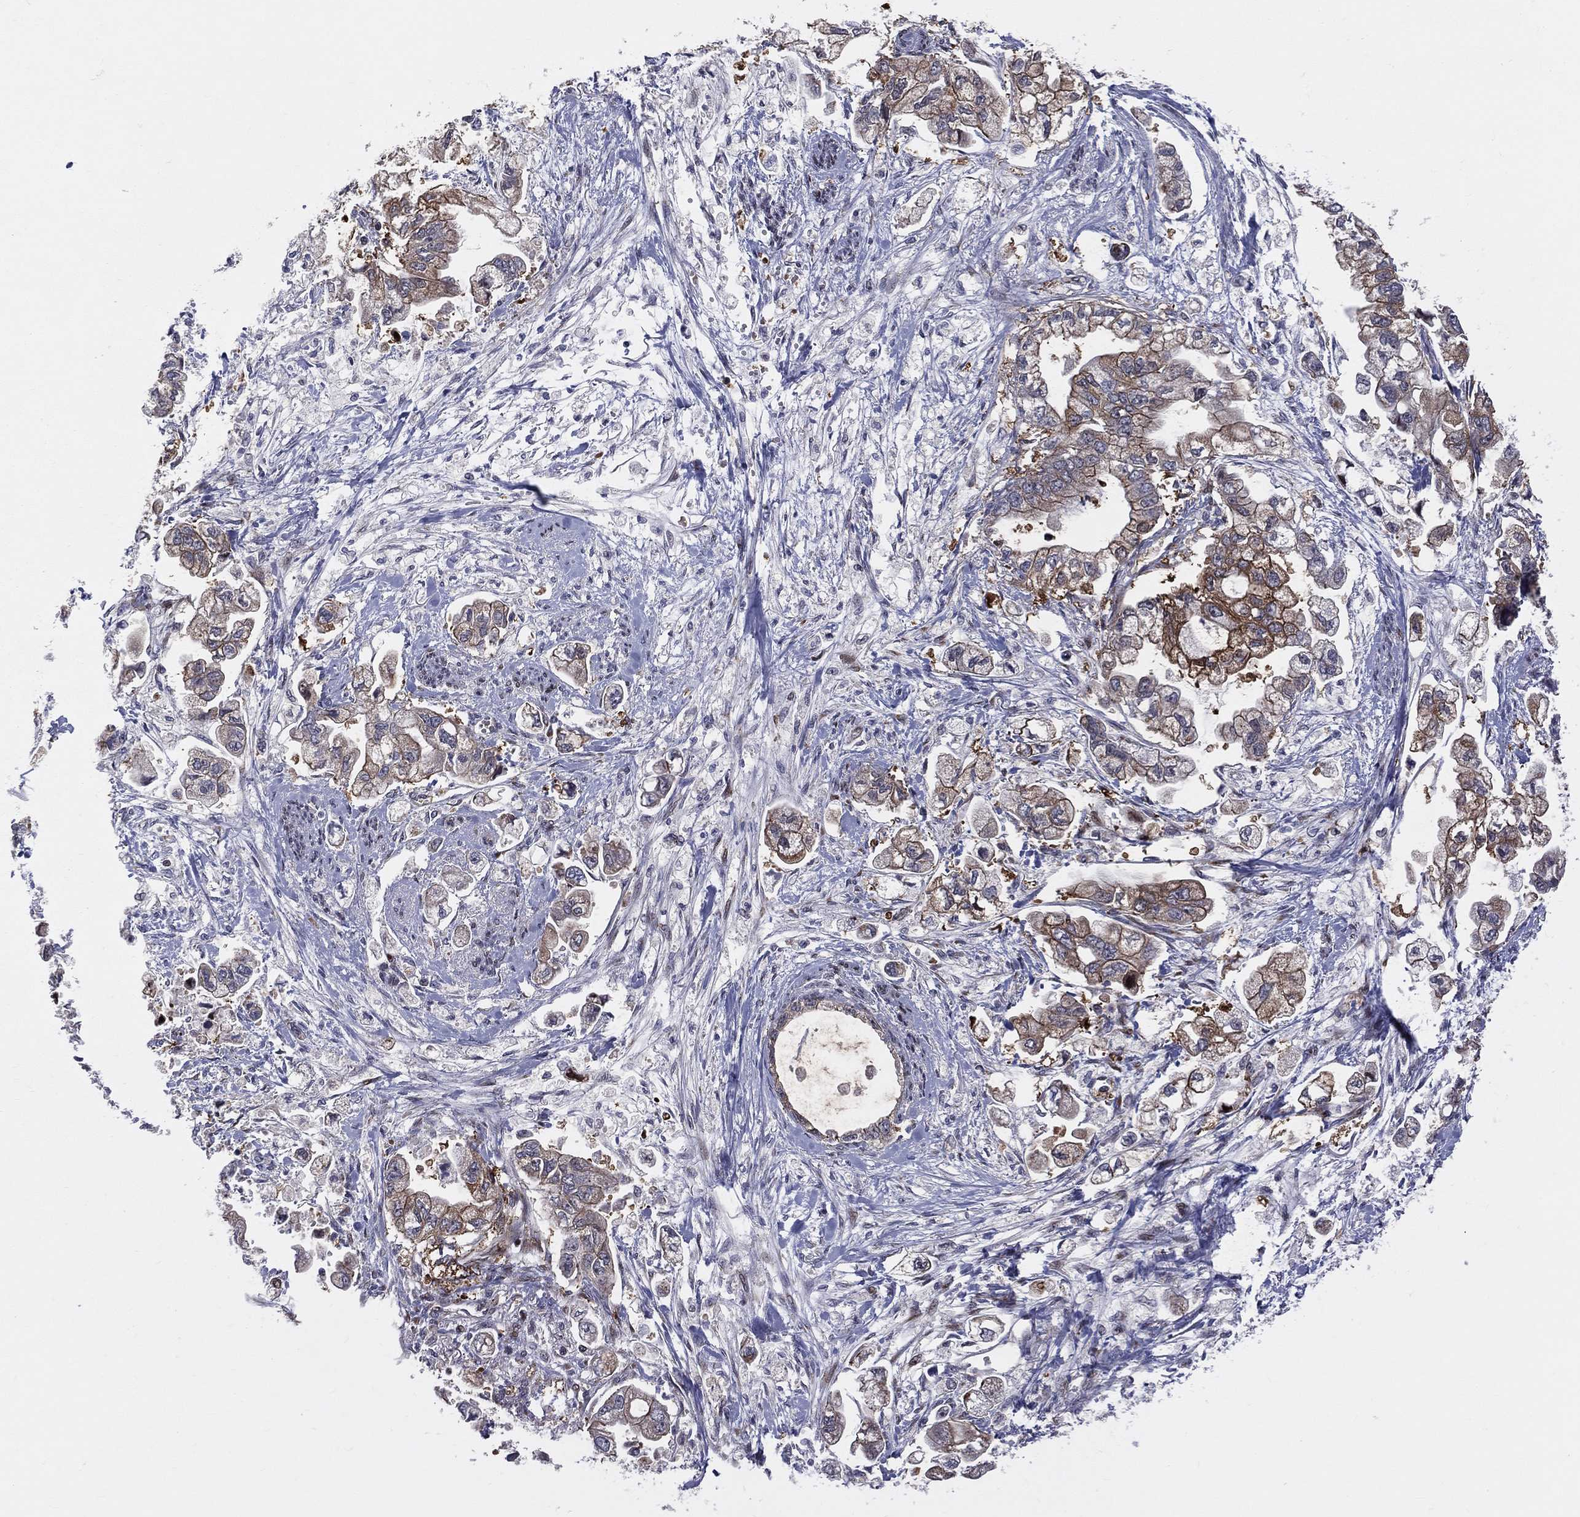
{"staining": {"intensity": "strong", "quantity": "25%-75%", "location": "cytoplasmic/membranous"}, "tissue": "stomach cancer", "cell_type": "Tumor cells", "image_type": "cancer", "snomed": [{"axis": "morphology", "description": "Normal tissue, NOS"}, {"axis": "morphology", "description": "Adenocarcinoma, NOS"}, {"axis": "topography", "description": "Stomach"}], "caption": "Immunohistochemical staining of human stomach cancer (adenocarcinoma) demonstrates high levels of strong cytoplasmic/membranous staining in approximately 25%-75% of tumor cells.", "gene": "VHL", "patient": {"sex": "male", "age": 62}}